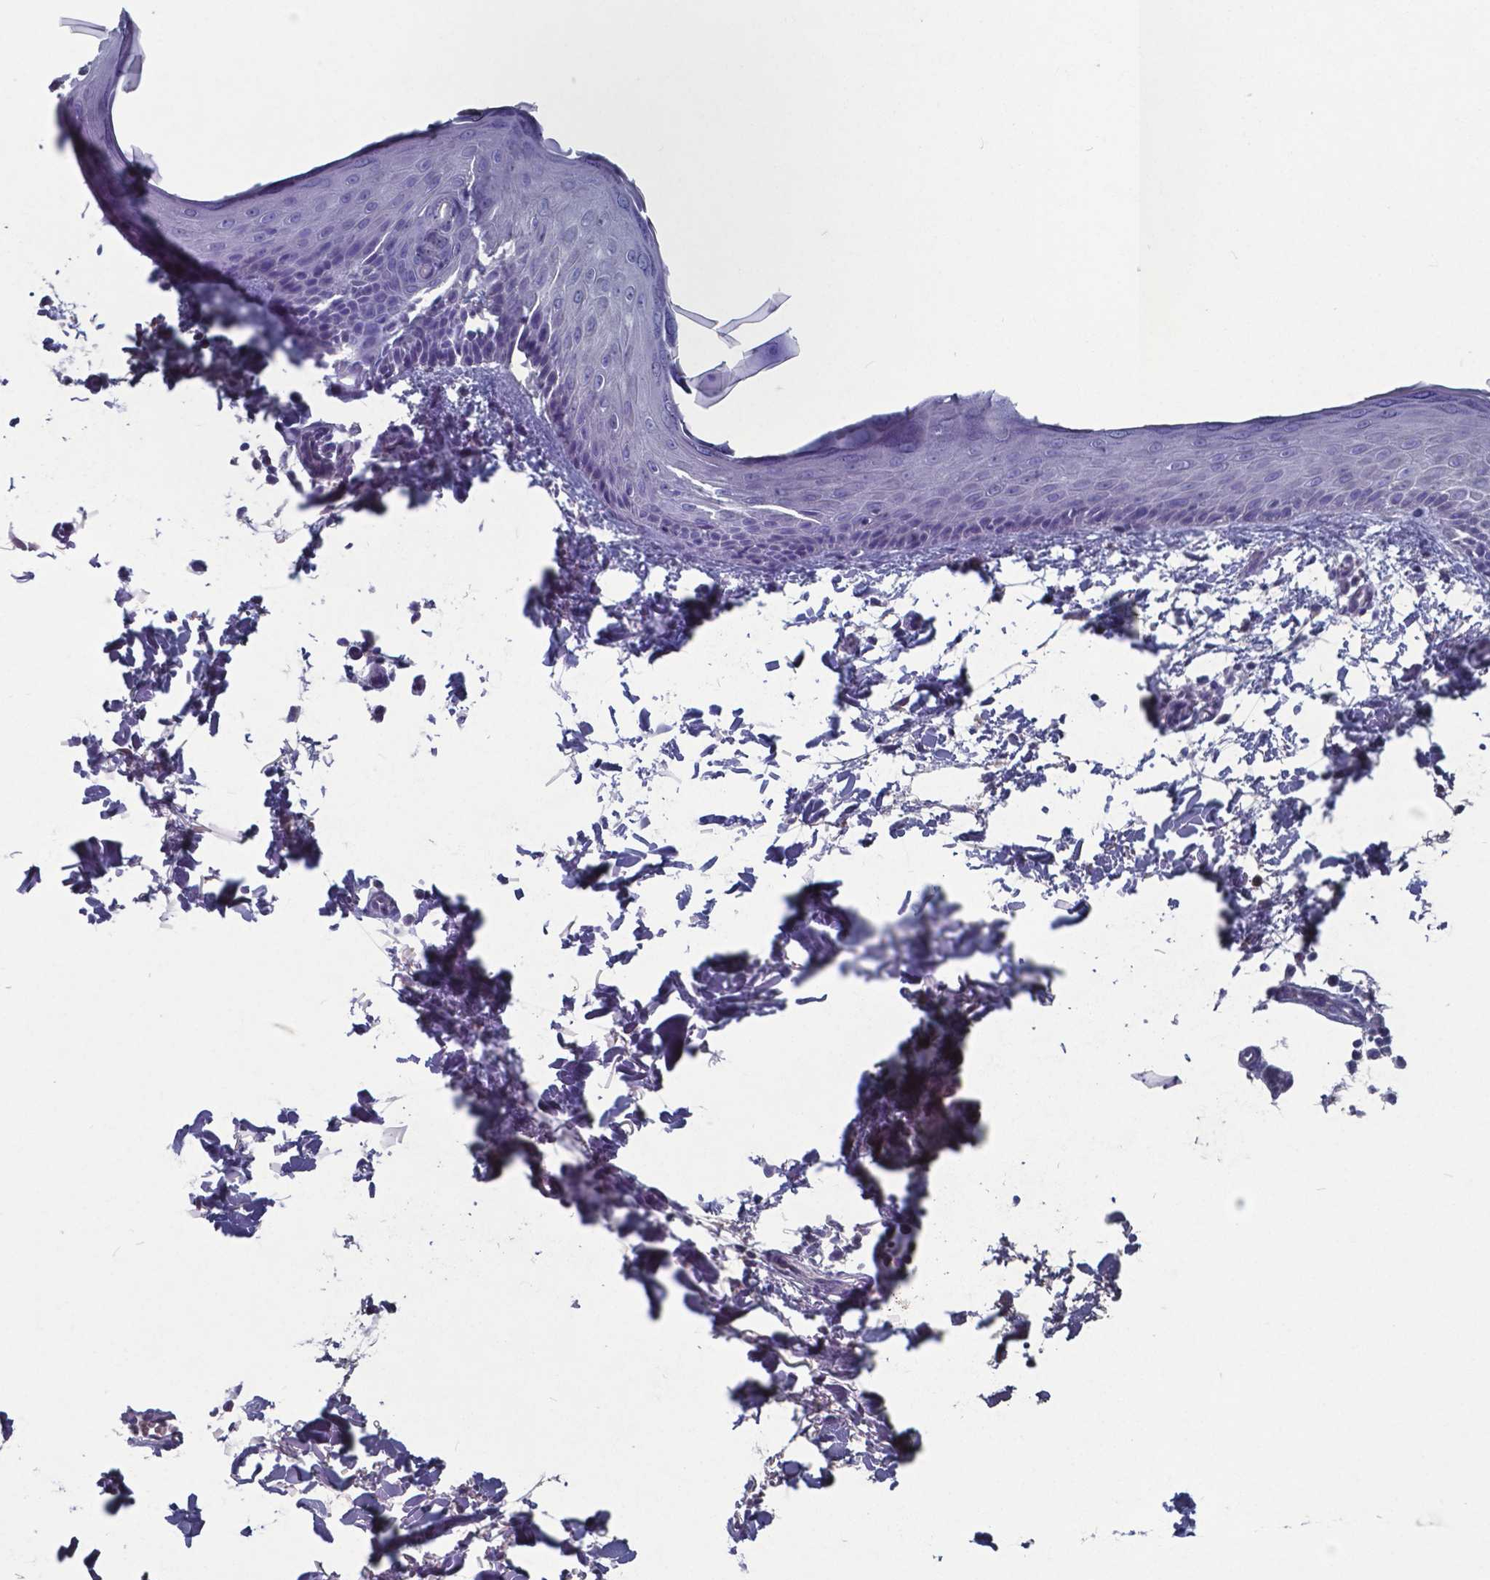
{"staining": {"intensity": "negative", "quantity": "none", "location": "none"}, "tissue": "skin", "cell_type": "Fibroblasts", "image_type": "normal", "snomed": [{"axis": "morphology", "description": "Normal tissue, NOS"}, {"axis": "topography", "description": "Skin"}], "caption": "This image is of unremarkable skin stained with IHC to label a protein in brown with the nuclei are counter-stained blue. There is no expression in fibroblasts. (Immunohistochemistry, brightfield microscopy, high magnification).", "gene": "TTR", "patient": {"sex": "female", "age": 62}}